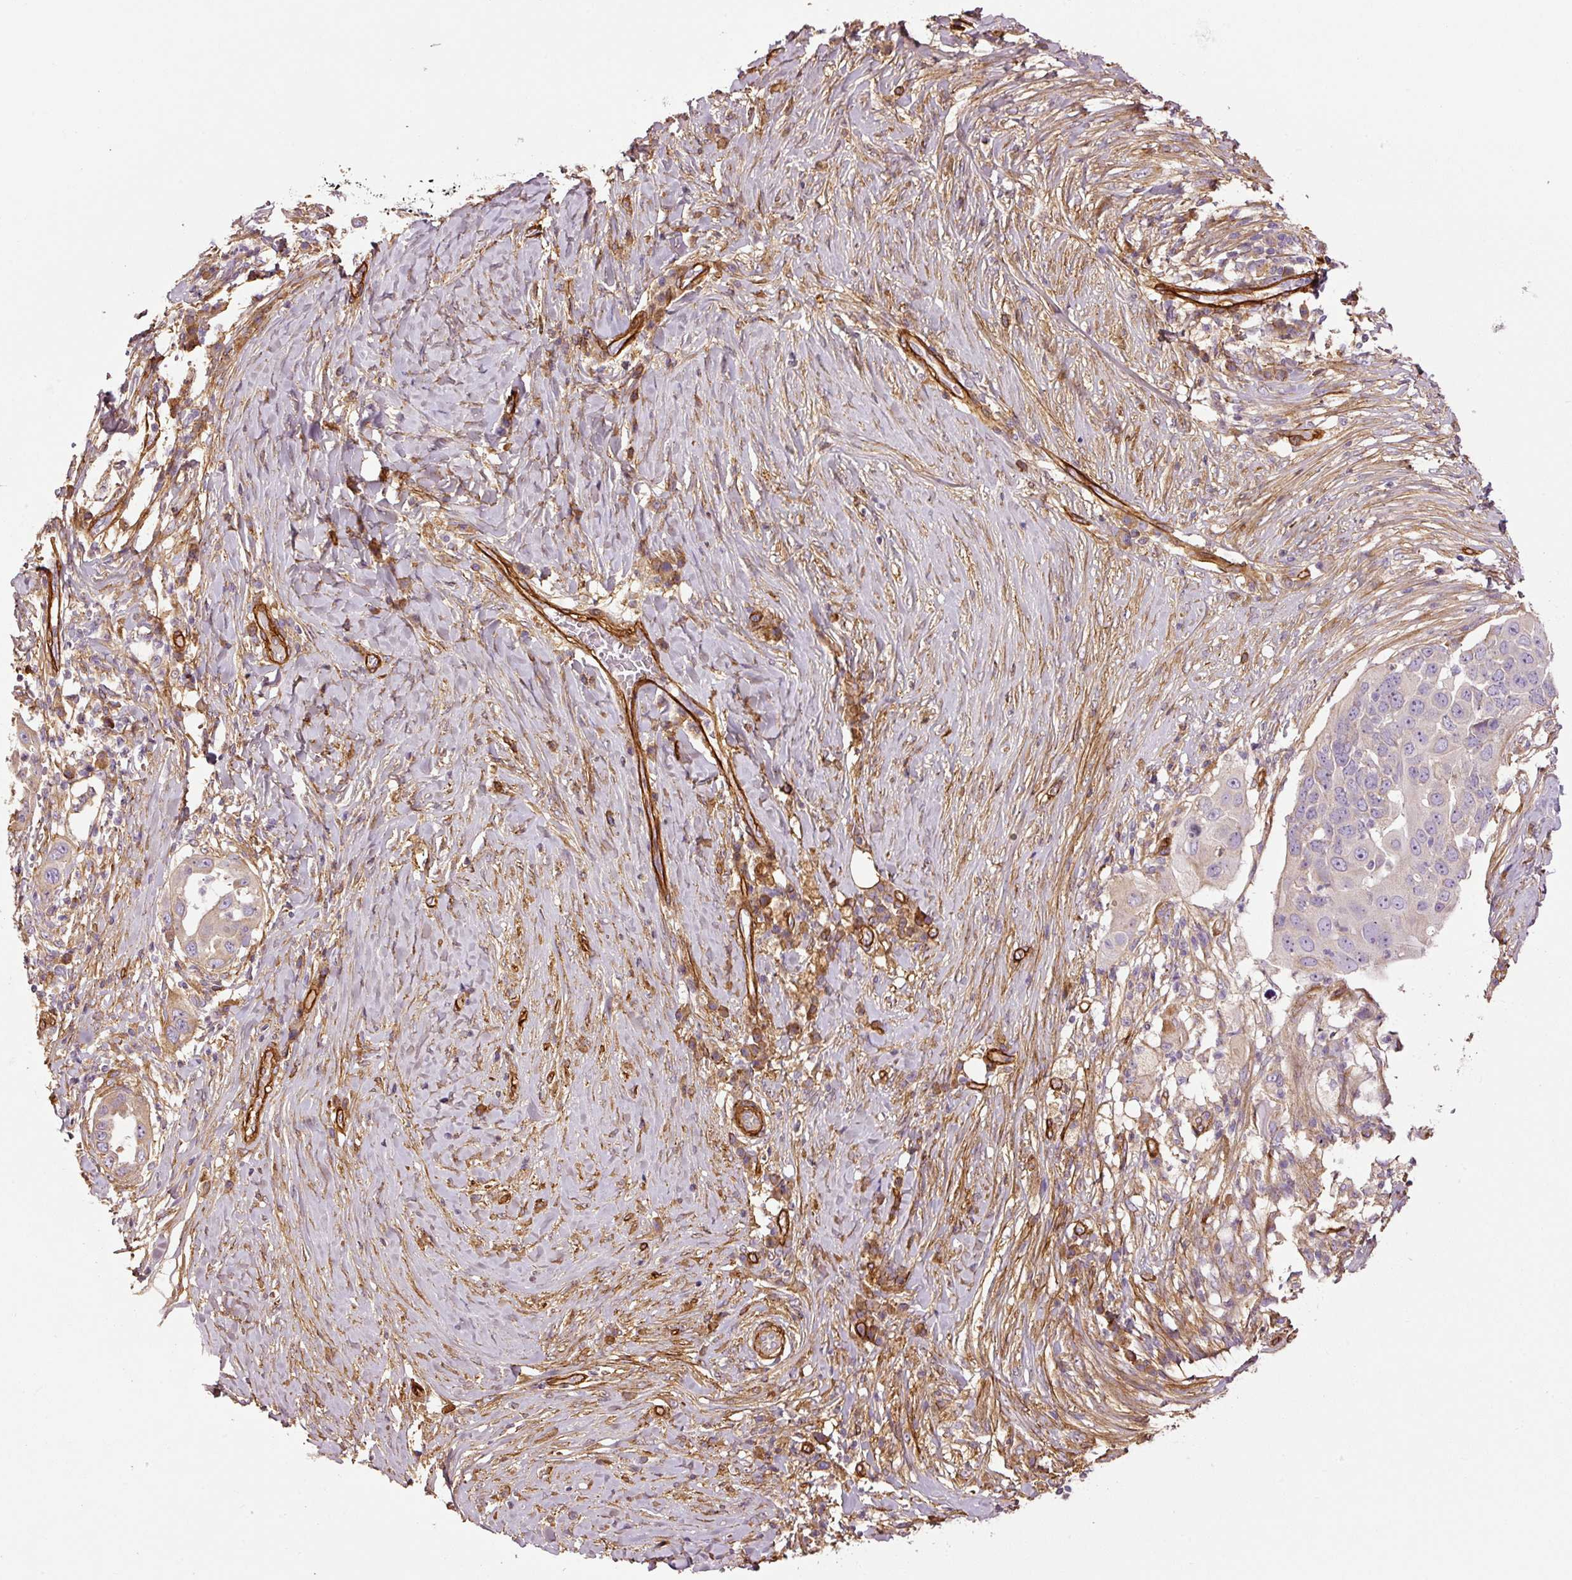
{"staining": {"intensity": "weak", "quantity": "<25%", "location": "cytoplasmic/membranous"}, "tissue": "skin cancer", "cell_type": "Tumor cells", "image_type": "cancer", "snomed": [{"axis": "morphology", "description": "Squamous cell carcinoma, NOS"}, {"axis": "topography", "description": "Skin"}], "caption": "Immunohistochemistry (IHC) photomicrograph of neoplastic tissue: skin squamous cell carcinoma stained with DAB (3,3'-diaminobenzidine) demonstrates no significant protein expression in tumor cells. (DAB immunohistochemistry (IHC) with hematoxylin counter stain).", "gene": "NID2", "patient": {"sex": "female", "age": 44}}